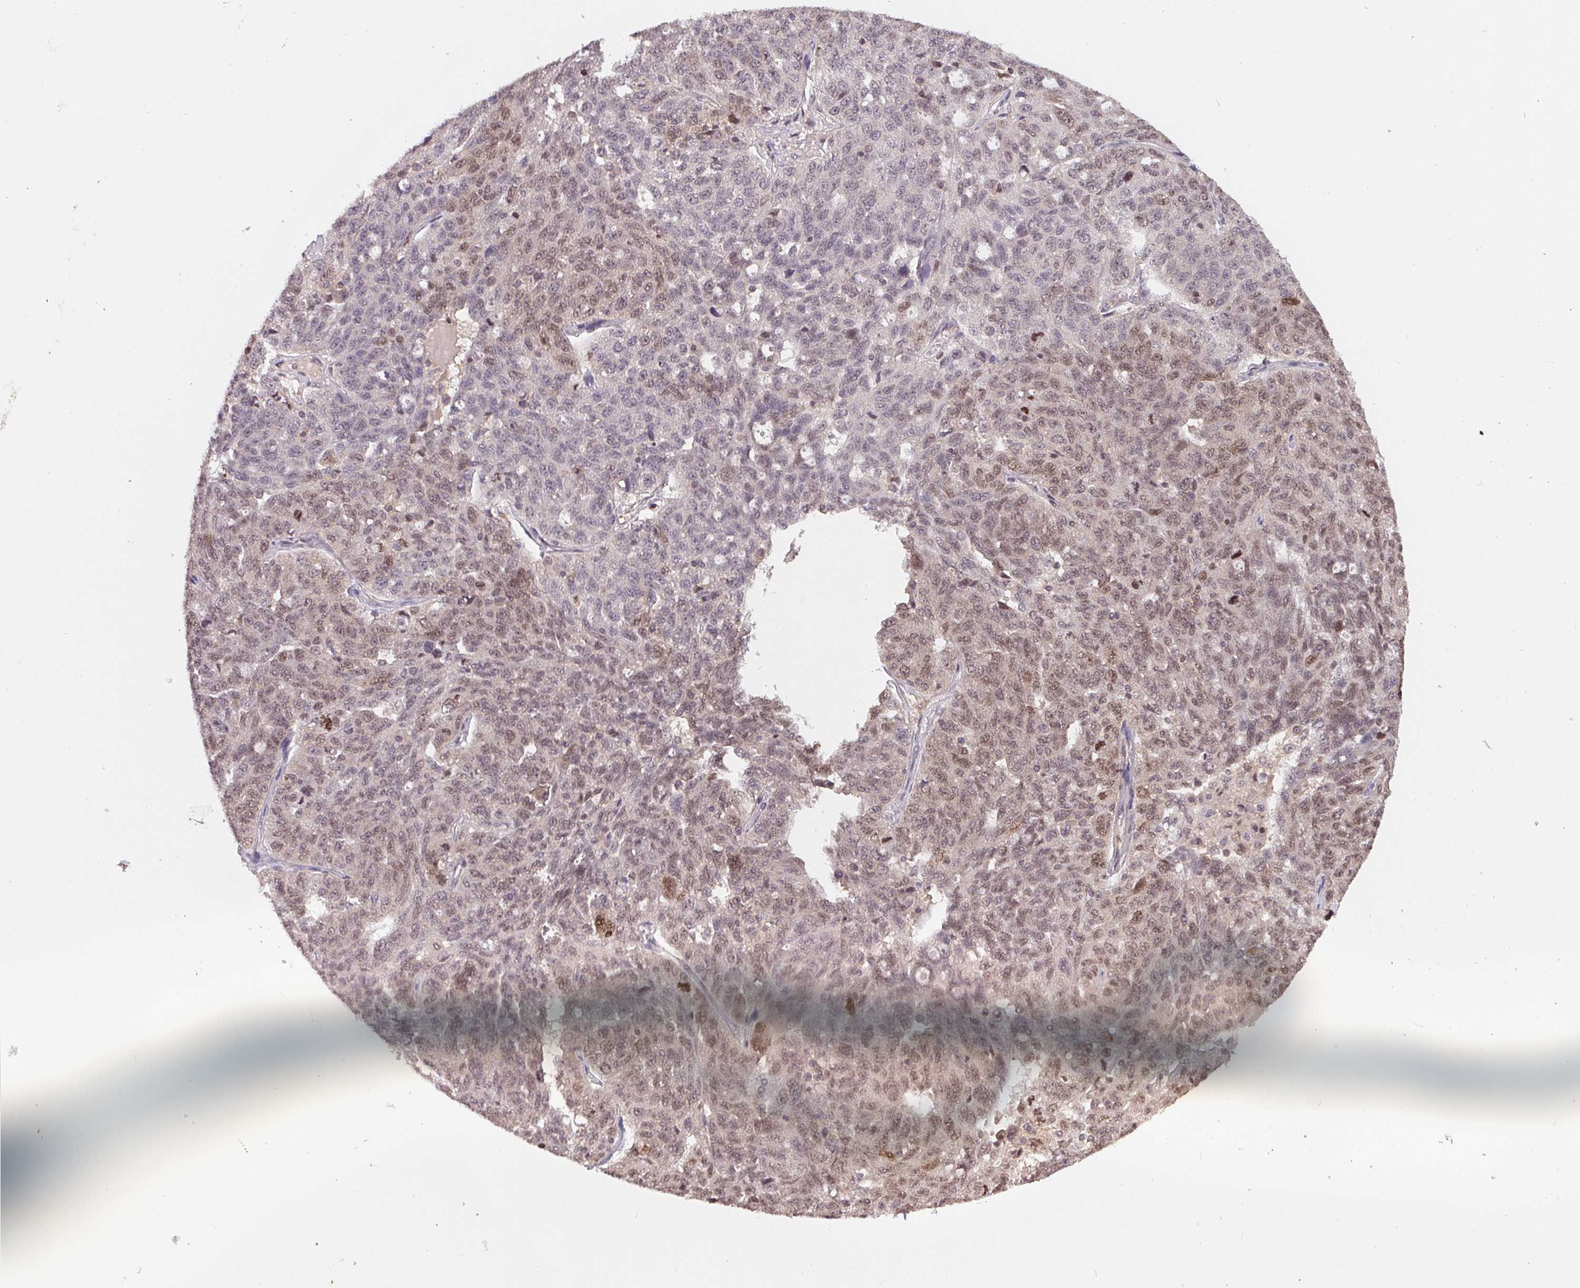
{"staining": {"intensity": "moderate", "quantity": "<25%", "location": "nuclear"}, "tissue": "ovarian cancer", "cell_type": "Tumor cells", "image_type": "cancer", "snomed": [{"axis": "morphology", "description": "Cystadenocarcinoma, serous, NOS"}, {"axis": "topography", "description": "Ovary"}], "caption": "Immunohistochemistry staining of ovarian cancer (serous cystadenocarcinoma), which exhibits low levels of moderate nuclear expression in approximately <25% of tumor cells indicating moderate nuclear protein expression. The staining was performed using DAB (brown) for protein detection and nuclei were counterstained in hematoxylin (blue).", "gene": "HMGN3", "patient": {"sex": "female", "age": 71}}